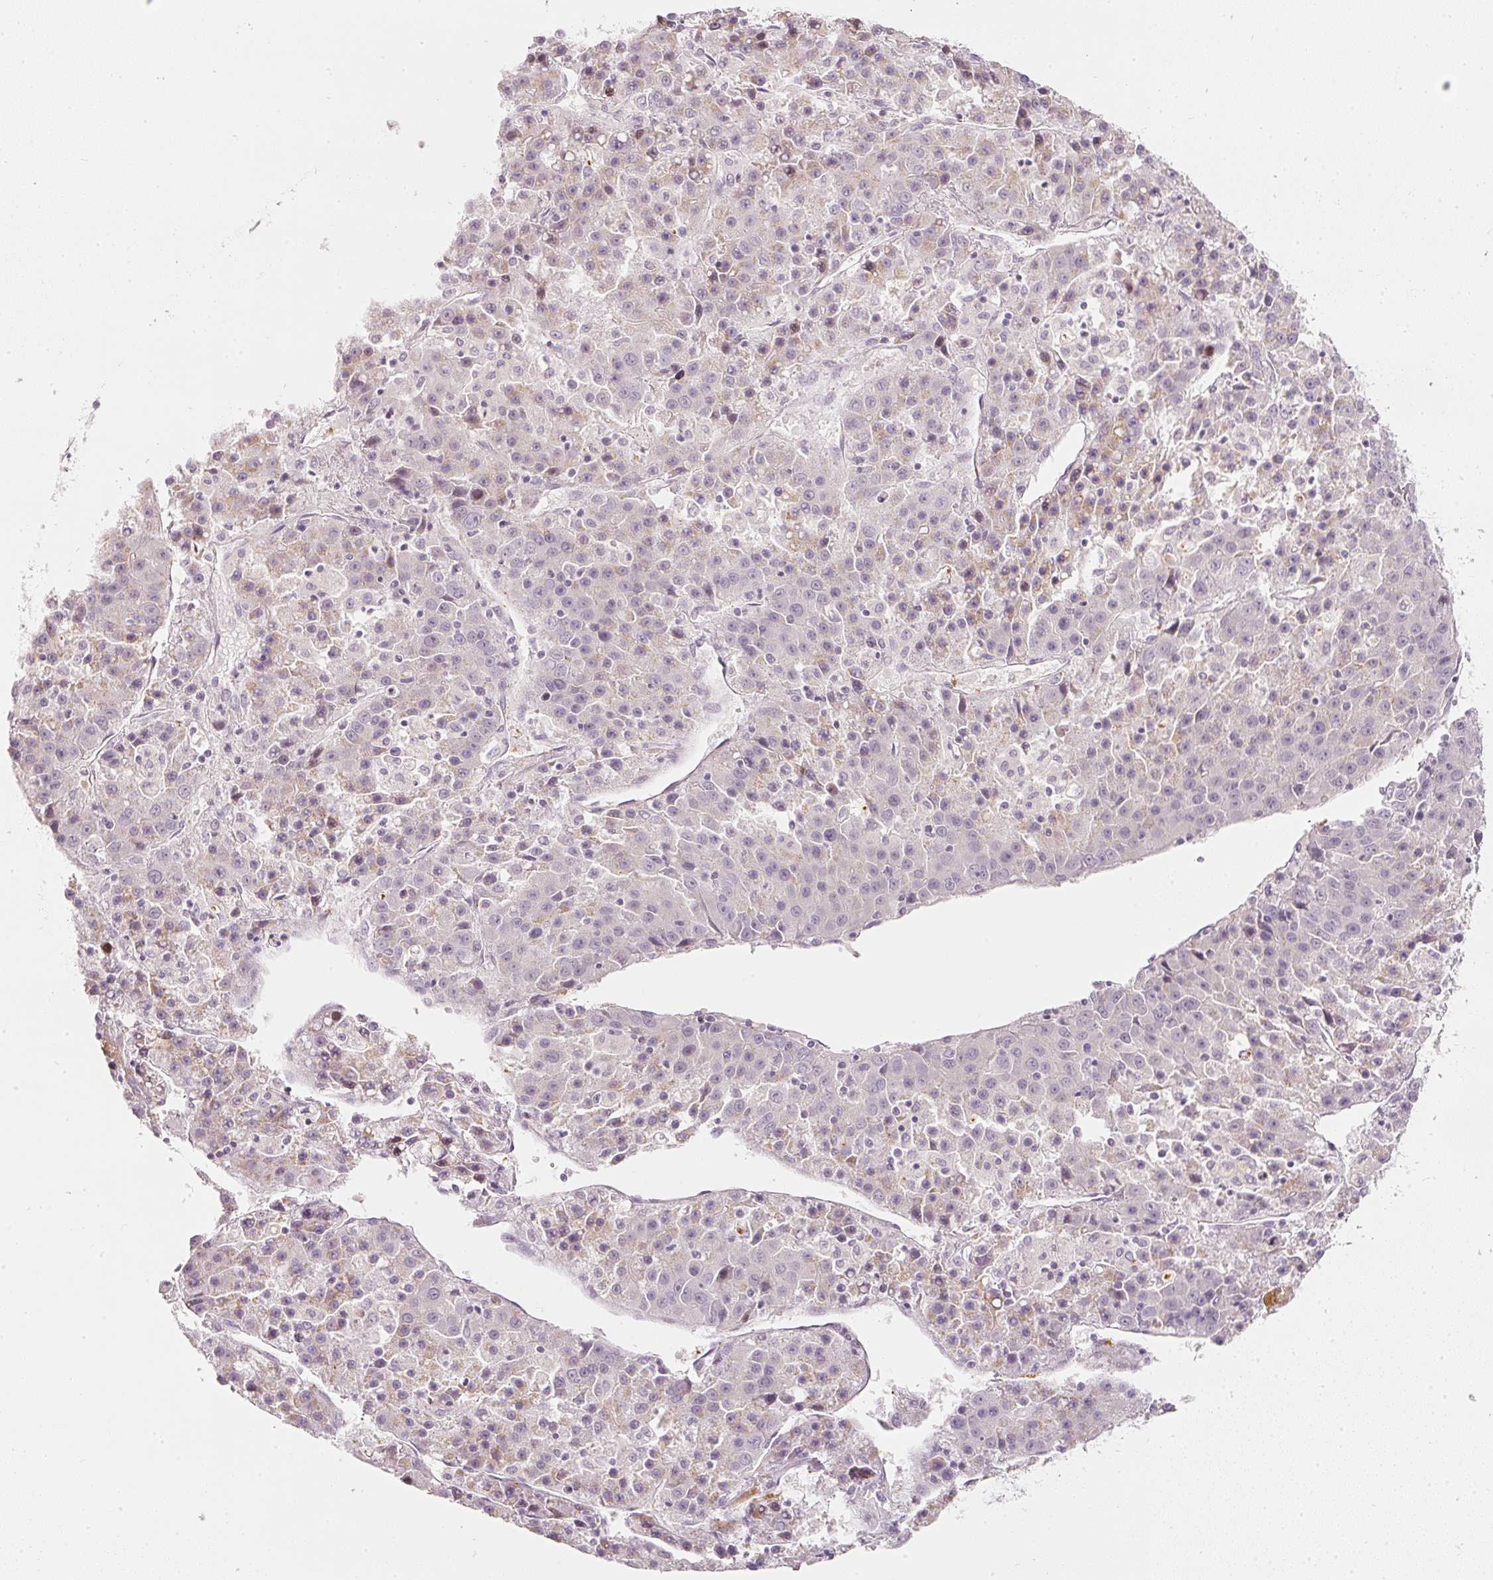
{"staining": {"intensity": "weak", "quantity": "<25%", "location": "cytoplasmic/membranous"}, "tissue": "liver cancer", "cell_type": "Tumor cells", "image_type": "cancer", "snomed": [{"axis": "morphology", "description": "Carcinoma, Hepatocellular, NOS"}, {"axis": "topography", "description": "Liver"}], "caption": "High power microscopy photomicrograph of an immunohistochemistry micrograph of liver cancer, revealing no significant positivity in tumor cells.", "gene": "LECT2", "patient": {"sex": "female", "age": 53}}